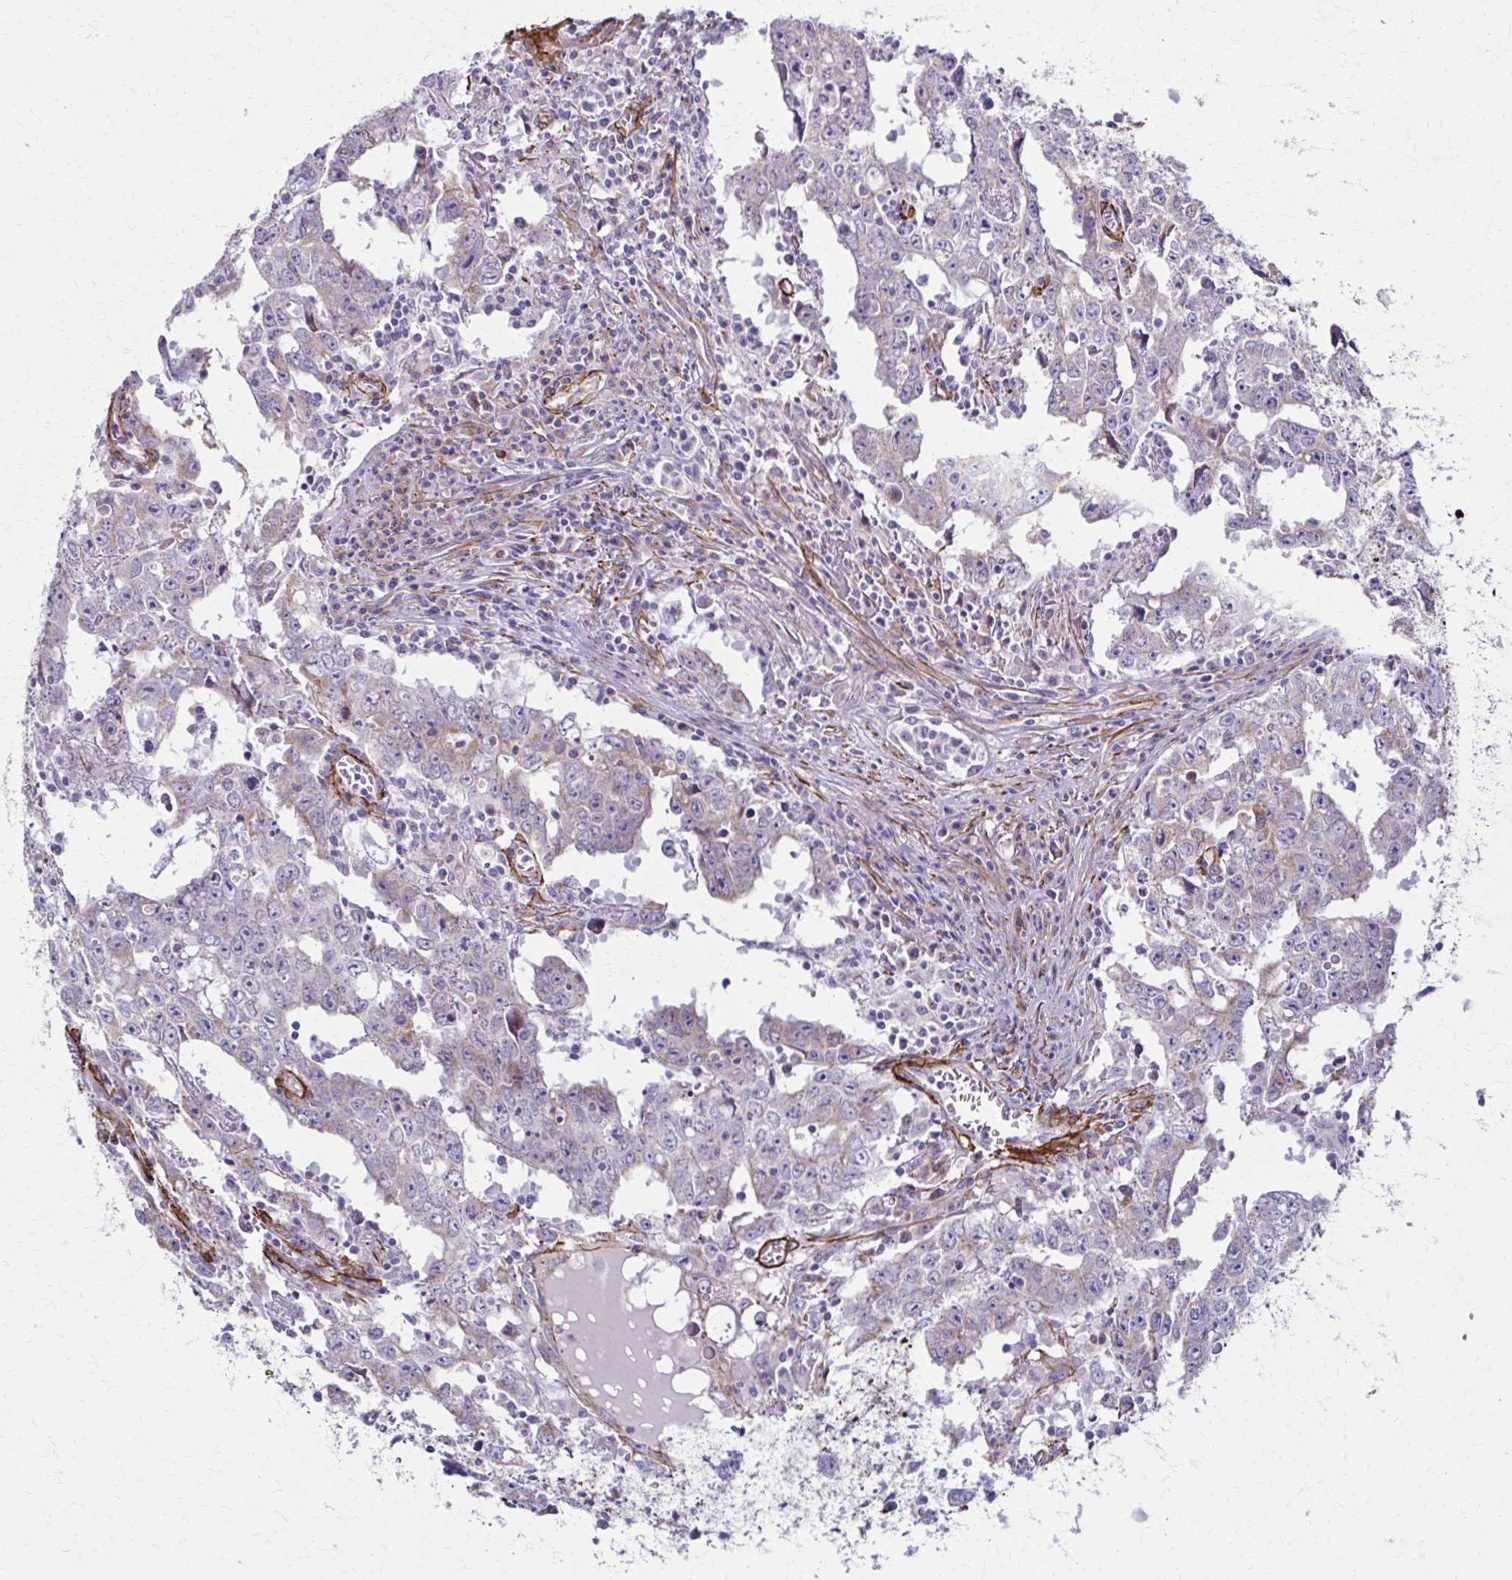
{"staining": {"intensity": "negative", "quantity": "none", "location": "none"}, "tissue": "testis cancer", "cell_type": "Tumor cells", "image_type": "cancer", "snomed": [{"axis": "morphology", "description": "Carcinoma, Embryonal, NOS"}, {"axis": "topography", "description": "Testis"}], "caption": "A photomicrograph of human embryonal carcinoma (testis) is negative for staining in tumor cells.", "gene": "TIMMDC1", "patient": {"sex": "male", "age": 22}}